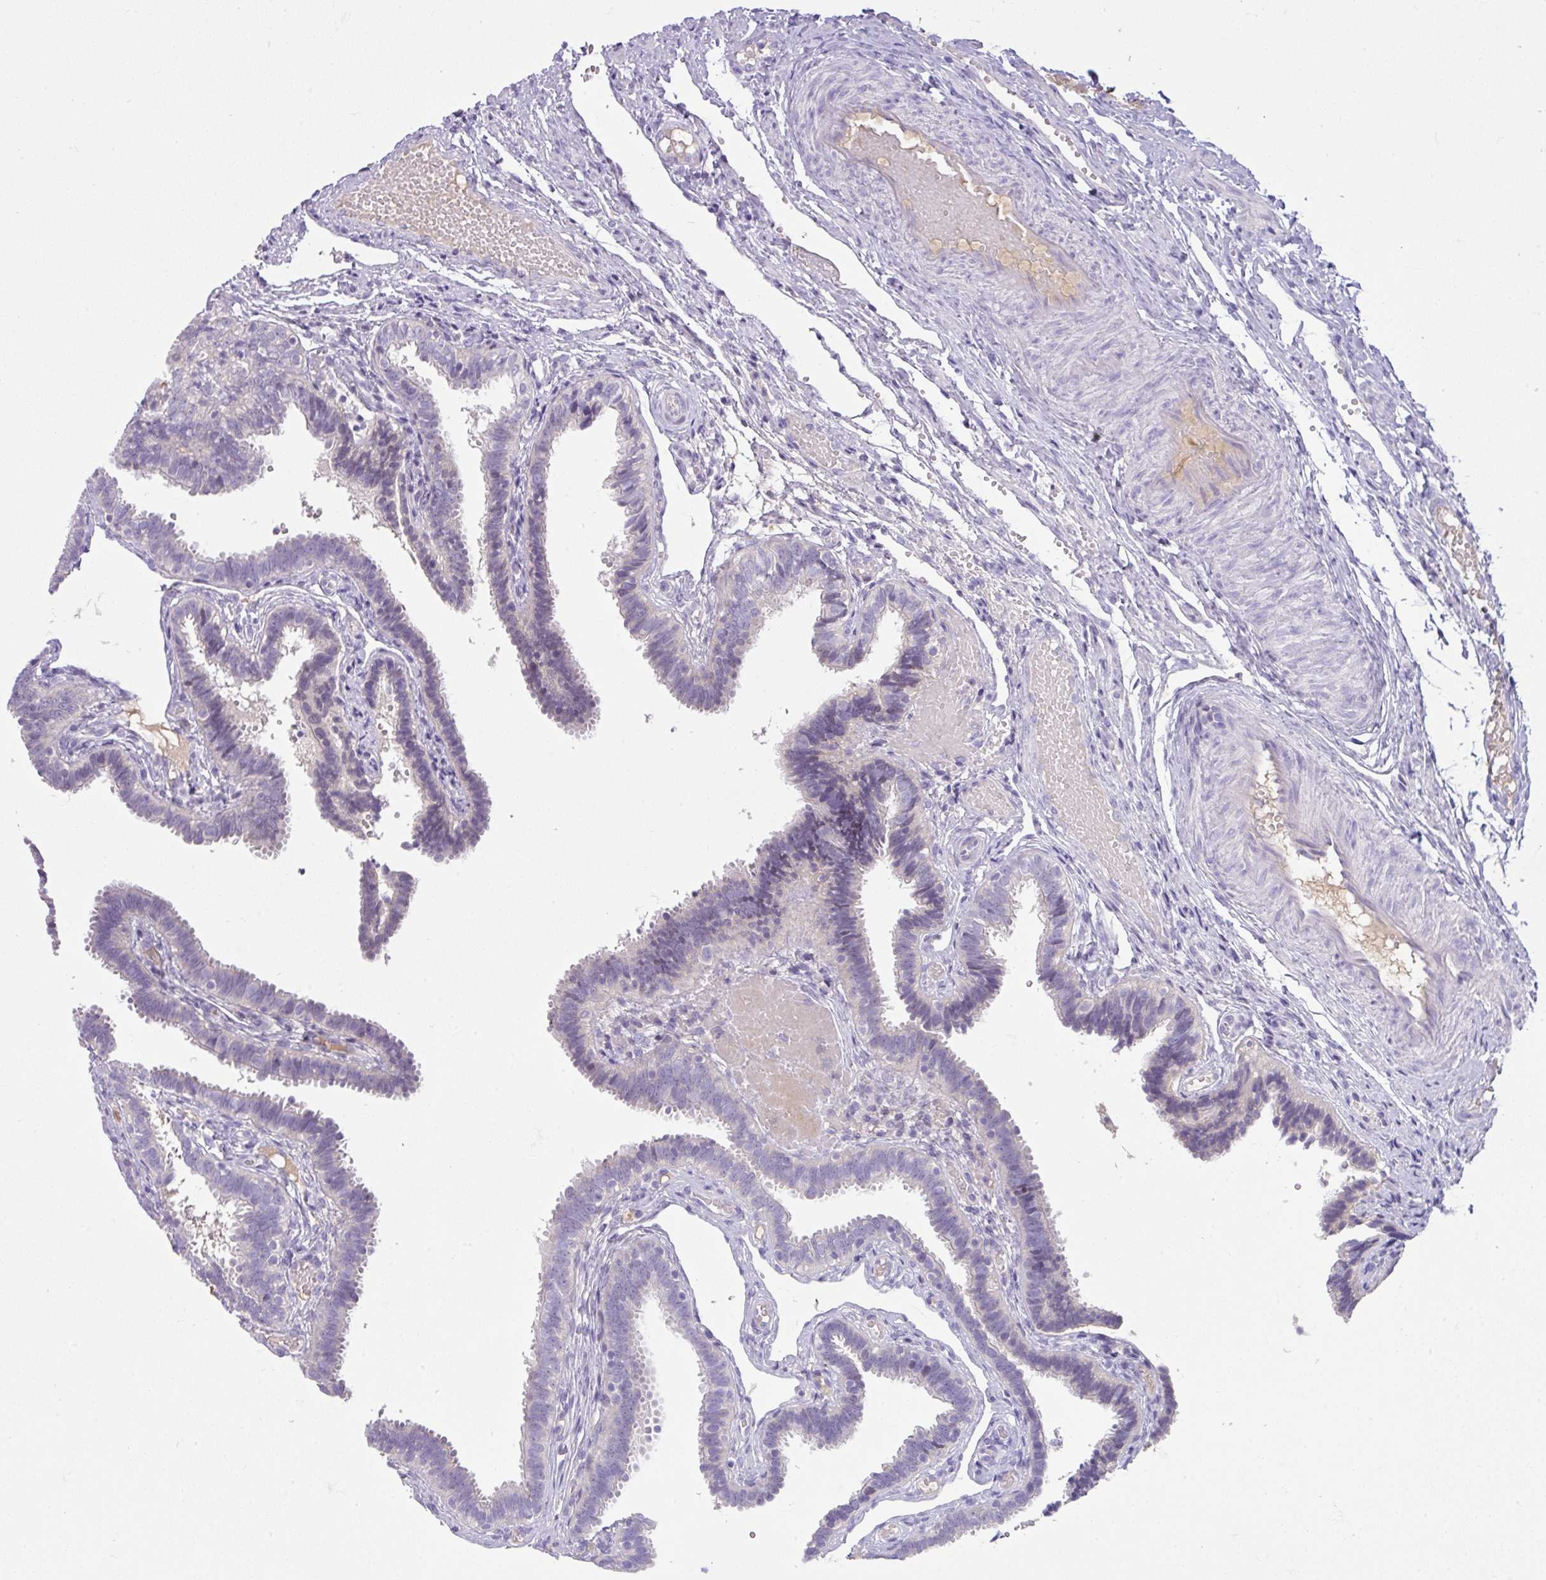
{"staining": {"intensity": "negative", "quantity": "none", "location": "none"}, "tissue": "fallopian tube", "cell_type": "Glandular cells", "image_type": "normal", "snomed": [{"axis": "morphology", "description": "Normal tissue, NOS"}, {"axis": "topography", "description": "Fallopian tube"}], "caption": "Immunohistochemistry photomicrograph of benign fallopian tube stained for a protein (brown), which exhibits no staining in glandular cells. (Stains: DAB IHC with hematoxylin counter stain, Microscopy: brightfield microscopy at high magnification).", "gene": "OR6C6", "patient": {"sex": "female", "age": 37}}